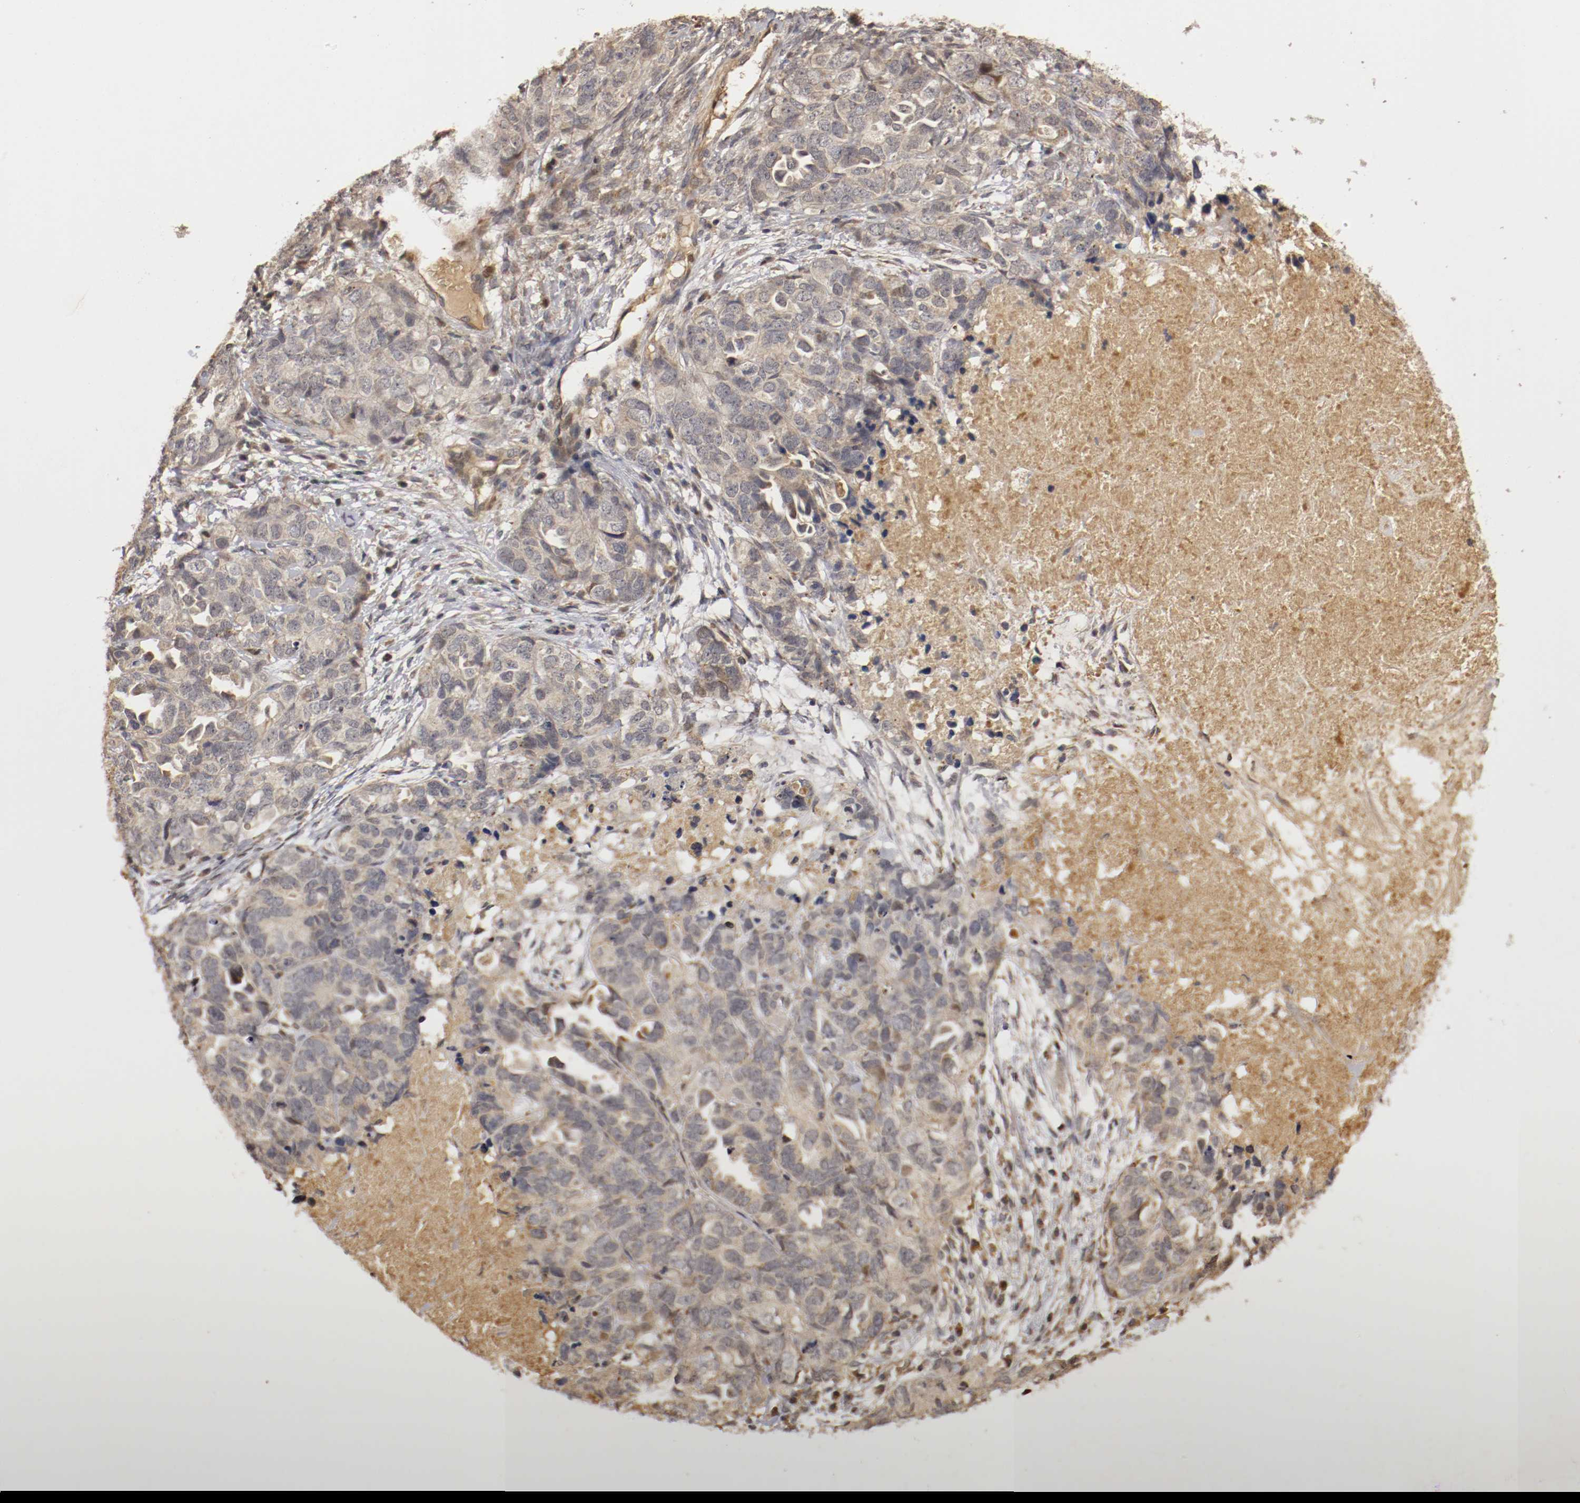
{"staining": {"intensity": "weak", "quantity": "25%-75%", "location": "cytoplasmic/membranous"}, "tissue": "ovarian cancer", "cell_type": "Tumor cells", "image_type": "cancer", "snomed": [{"axis": "morphology", "description": "Cystadenocarcinoma, serous, NOS"}, {"axis": "topography", "description": "Ovary"}], "caption": "Ovarian cancer stained for a protein (brown) displays weak cytoplasmic/membranous positive positivity in about 25%-75% of tumor cells.", "gene": "TNFRSF1B", "patient": {"sex": "female", "age": 82}}